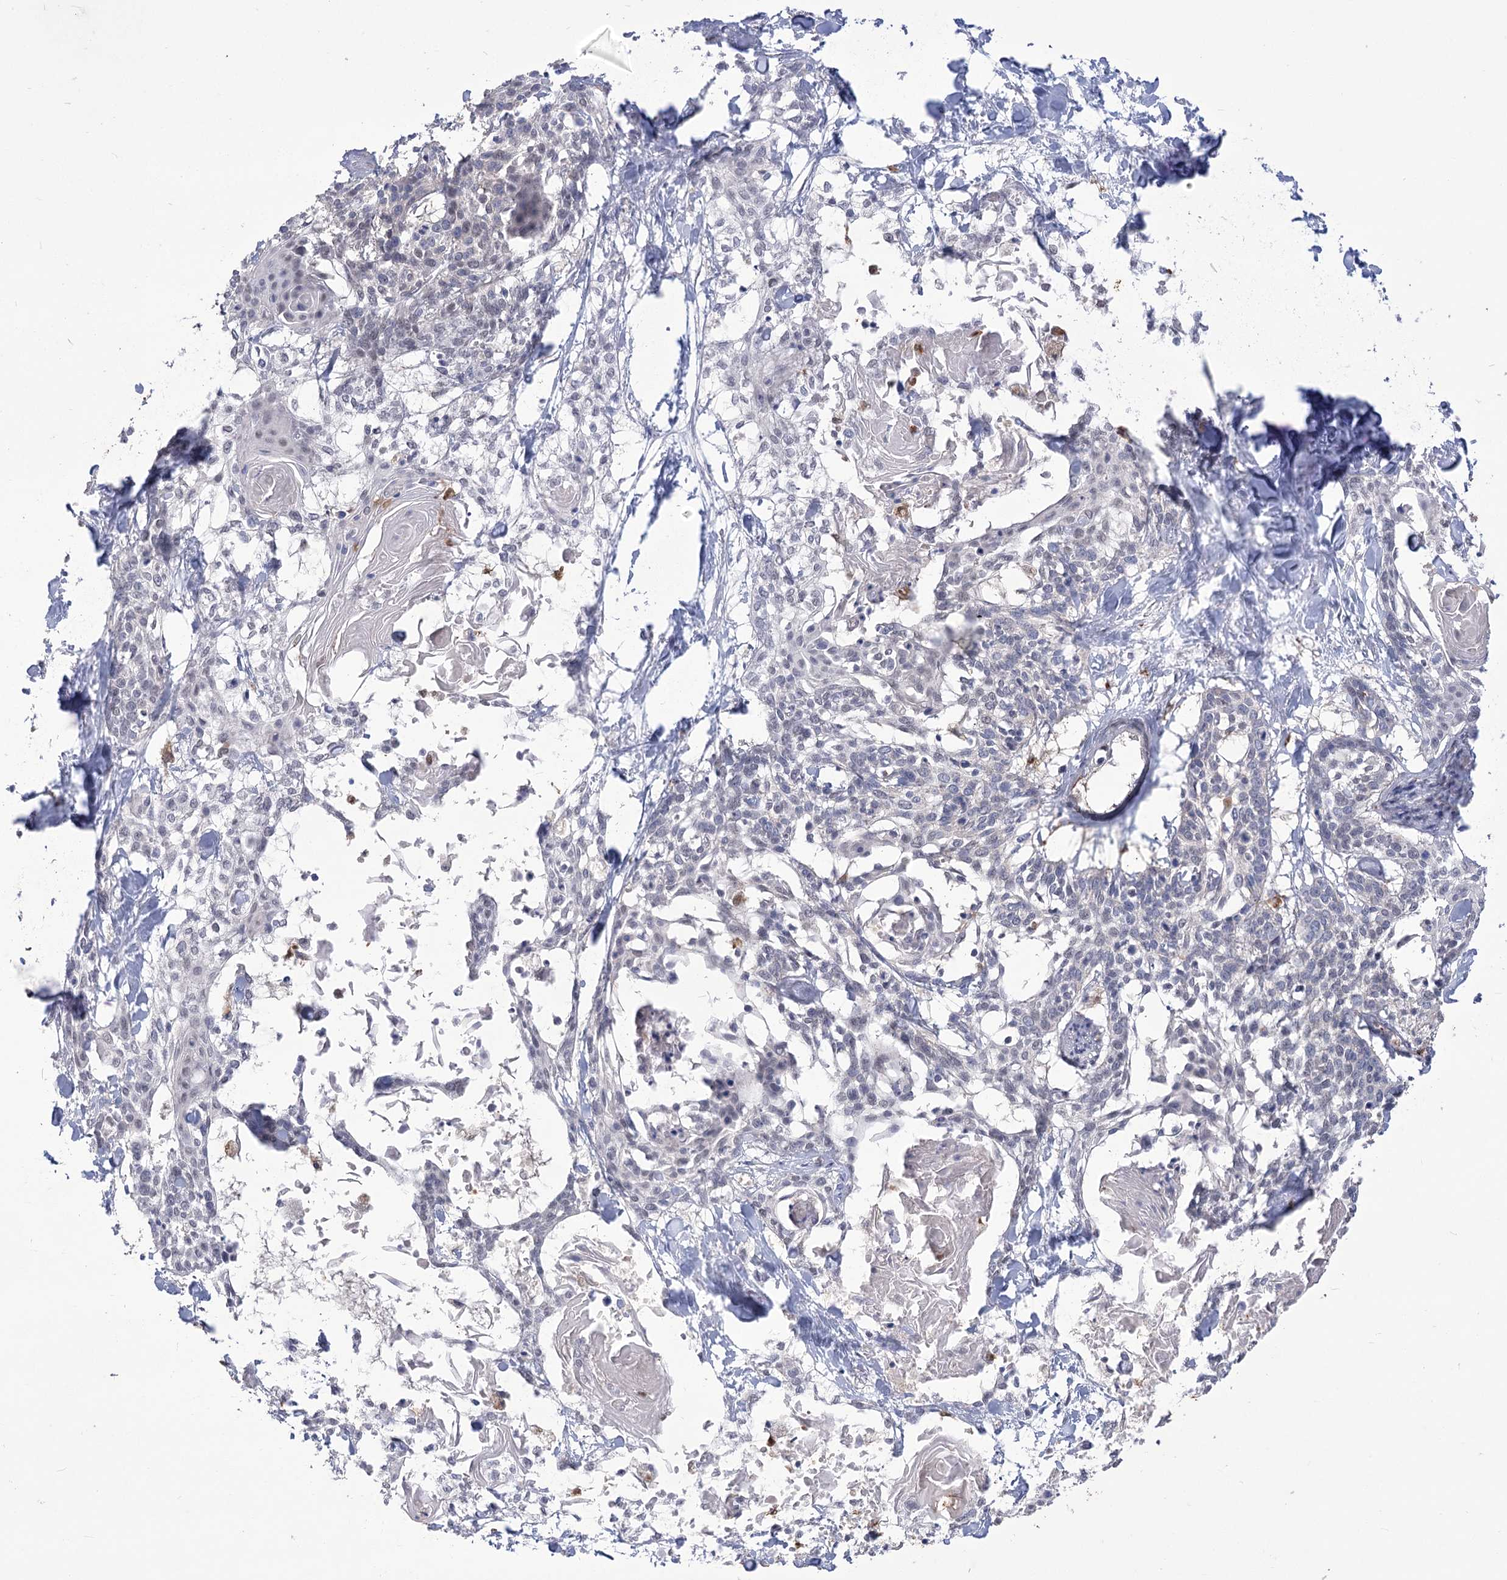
{"staining": {"intensity": "negative", "quantity": "none", "location": "none"}, "tissue": "cervical cancer", "cell_type": "Tumor cells", "image_type": "cancer", "snomed": [{"axis": "morphology", "description": "Squamous cell carcinoma, NOS"}, {"axis": "topography", "description": "Cervix"}], "caption": "This is an immunohistochemistry (IHC) image of human cervical cancer. There is no staining in tumor cells.", "gene": "SIAE", "patient": {"sex": "female", "age": 57}}